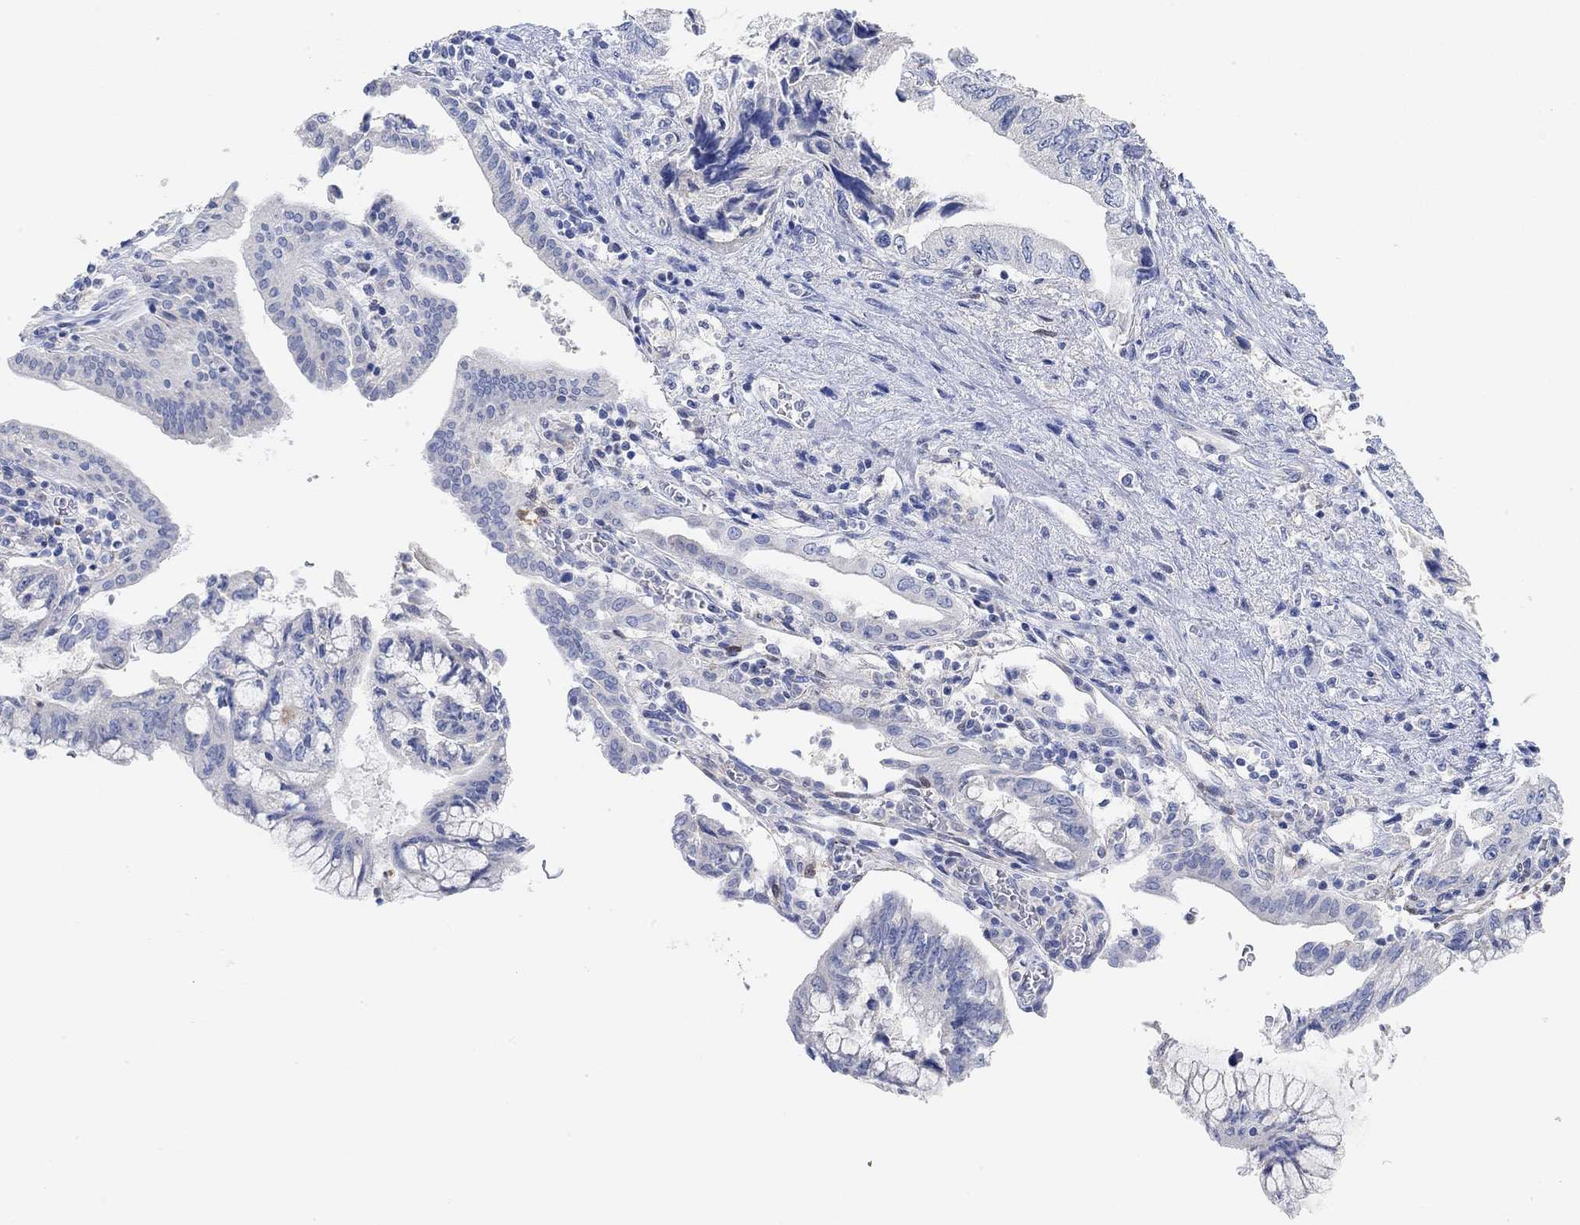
{"staining": {"intensity": "negative", "quantity": "none", "location": "none"}, "tissue": "pancreatic cancer", "cell_type": "Tumor cells", "image_type": "cancer", "snomed": [{"axis": "morphology", "description": "Adenocarcinoma, NOS"}, {"axis": "topography", "description": "Pancreas"}], "caption": "This is a photomicrograph of immunohistochemistry staining of pancreatic cancer, which shows no expression in tumor cells.", "gene": "VAT1L", "patient": {"sex": "female", "age": 73}}